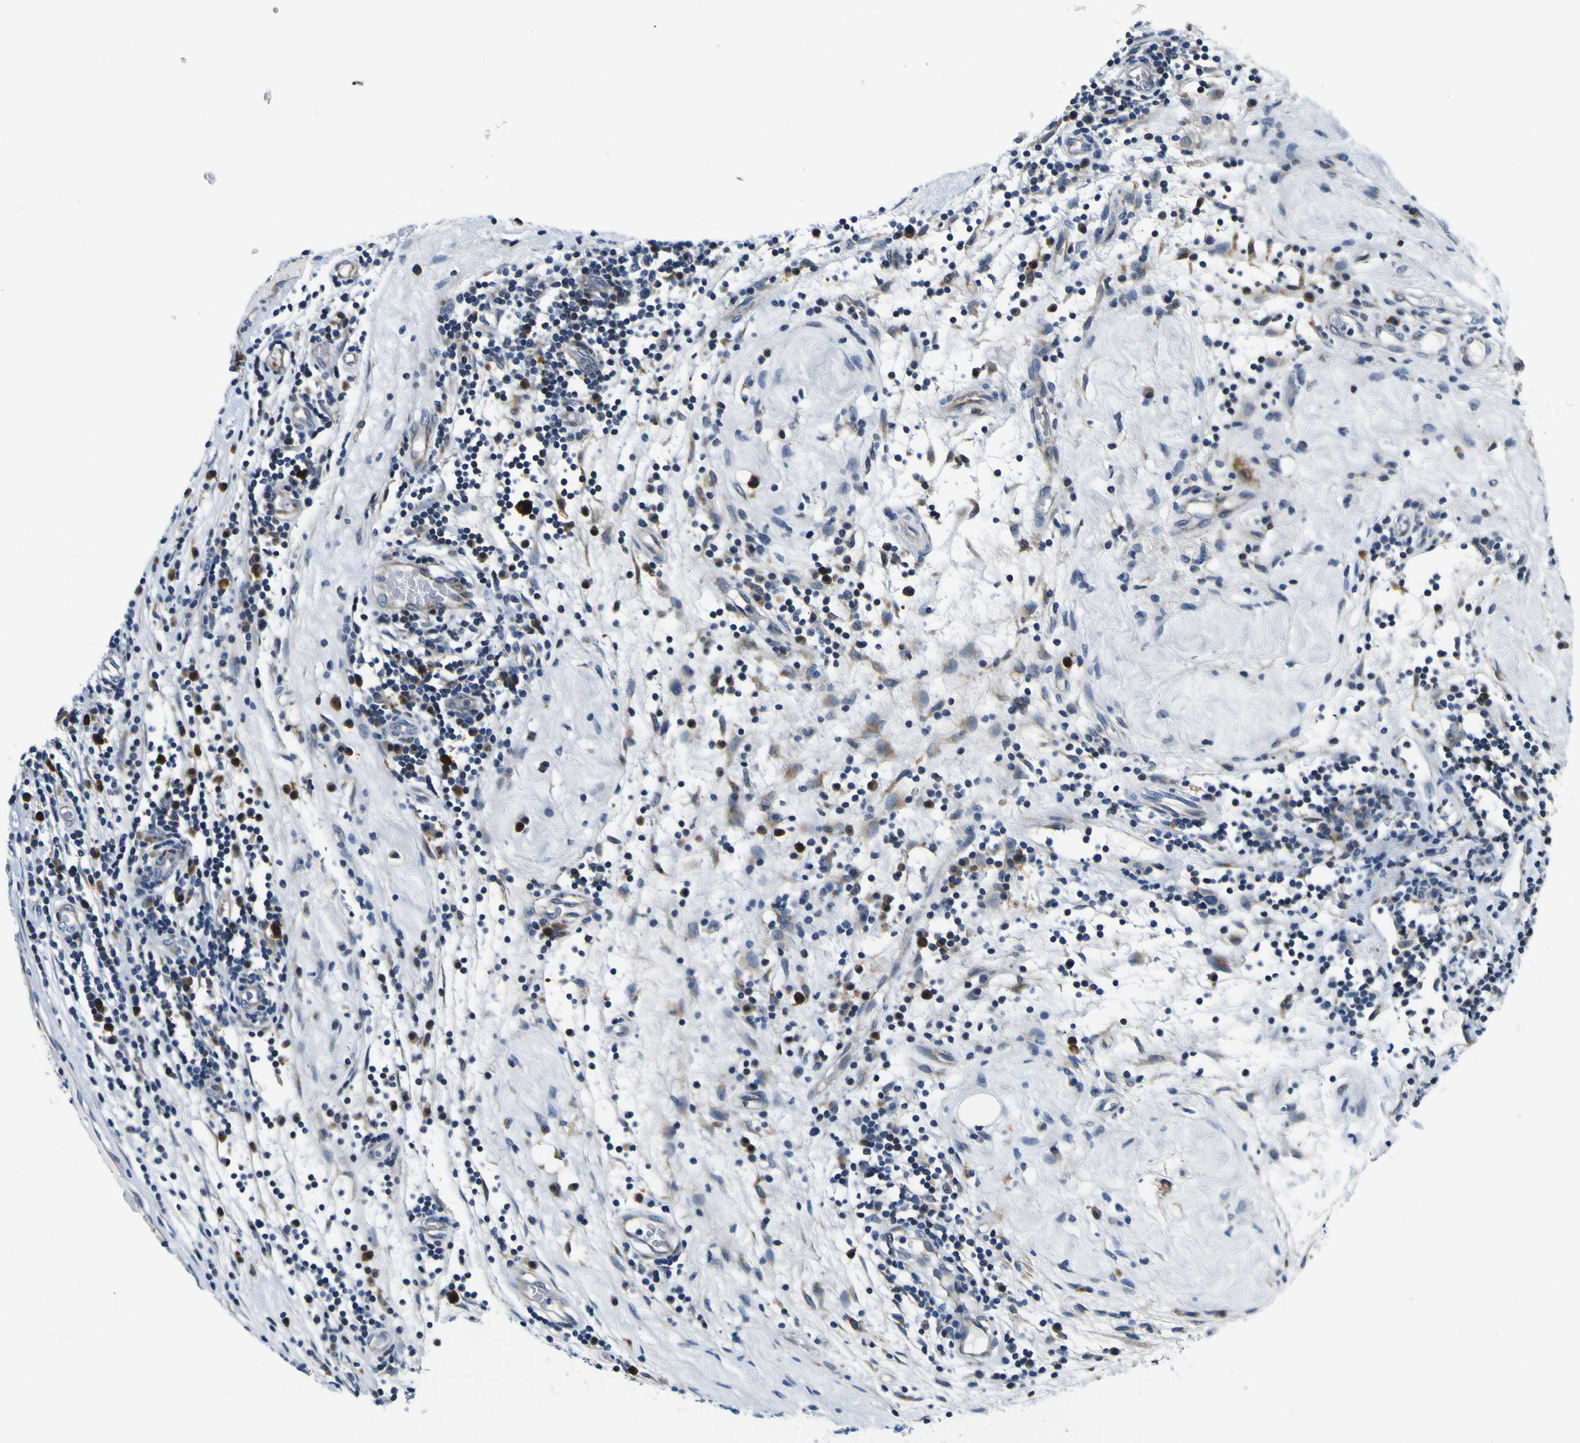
{"staining": {"intensity": "weak", "quantity": "<25%", "location": "cytoplasmic/membranous"}, "tissue": "testis cancer", "cell_type": "Tumor cells", "image_type": "cancer", "snomed": [{"axis": "morphology", "description": "Seminoma, NOS"}, {"axis": "topography", "description": "Testis"}], "caption": "A photomicrograph of testis cancer (seminoma) stained for a protein displays no brown staining in tumor cells.", "gene": "NLRP3", "patient": {"sex": "male", "age": 43}}